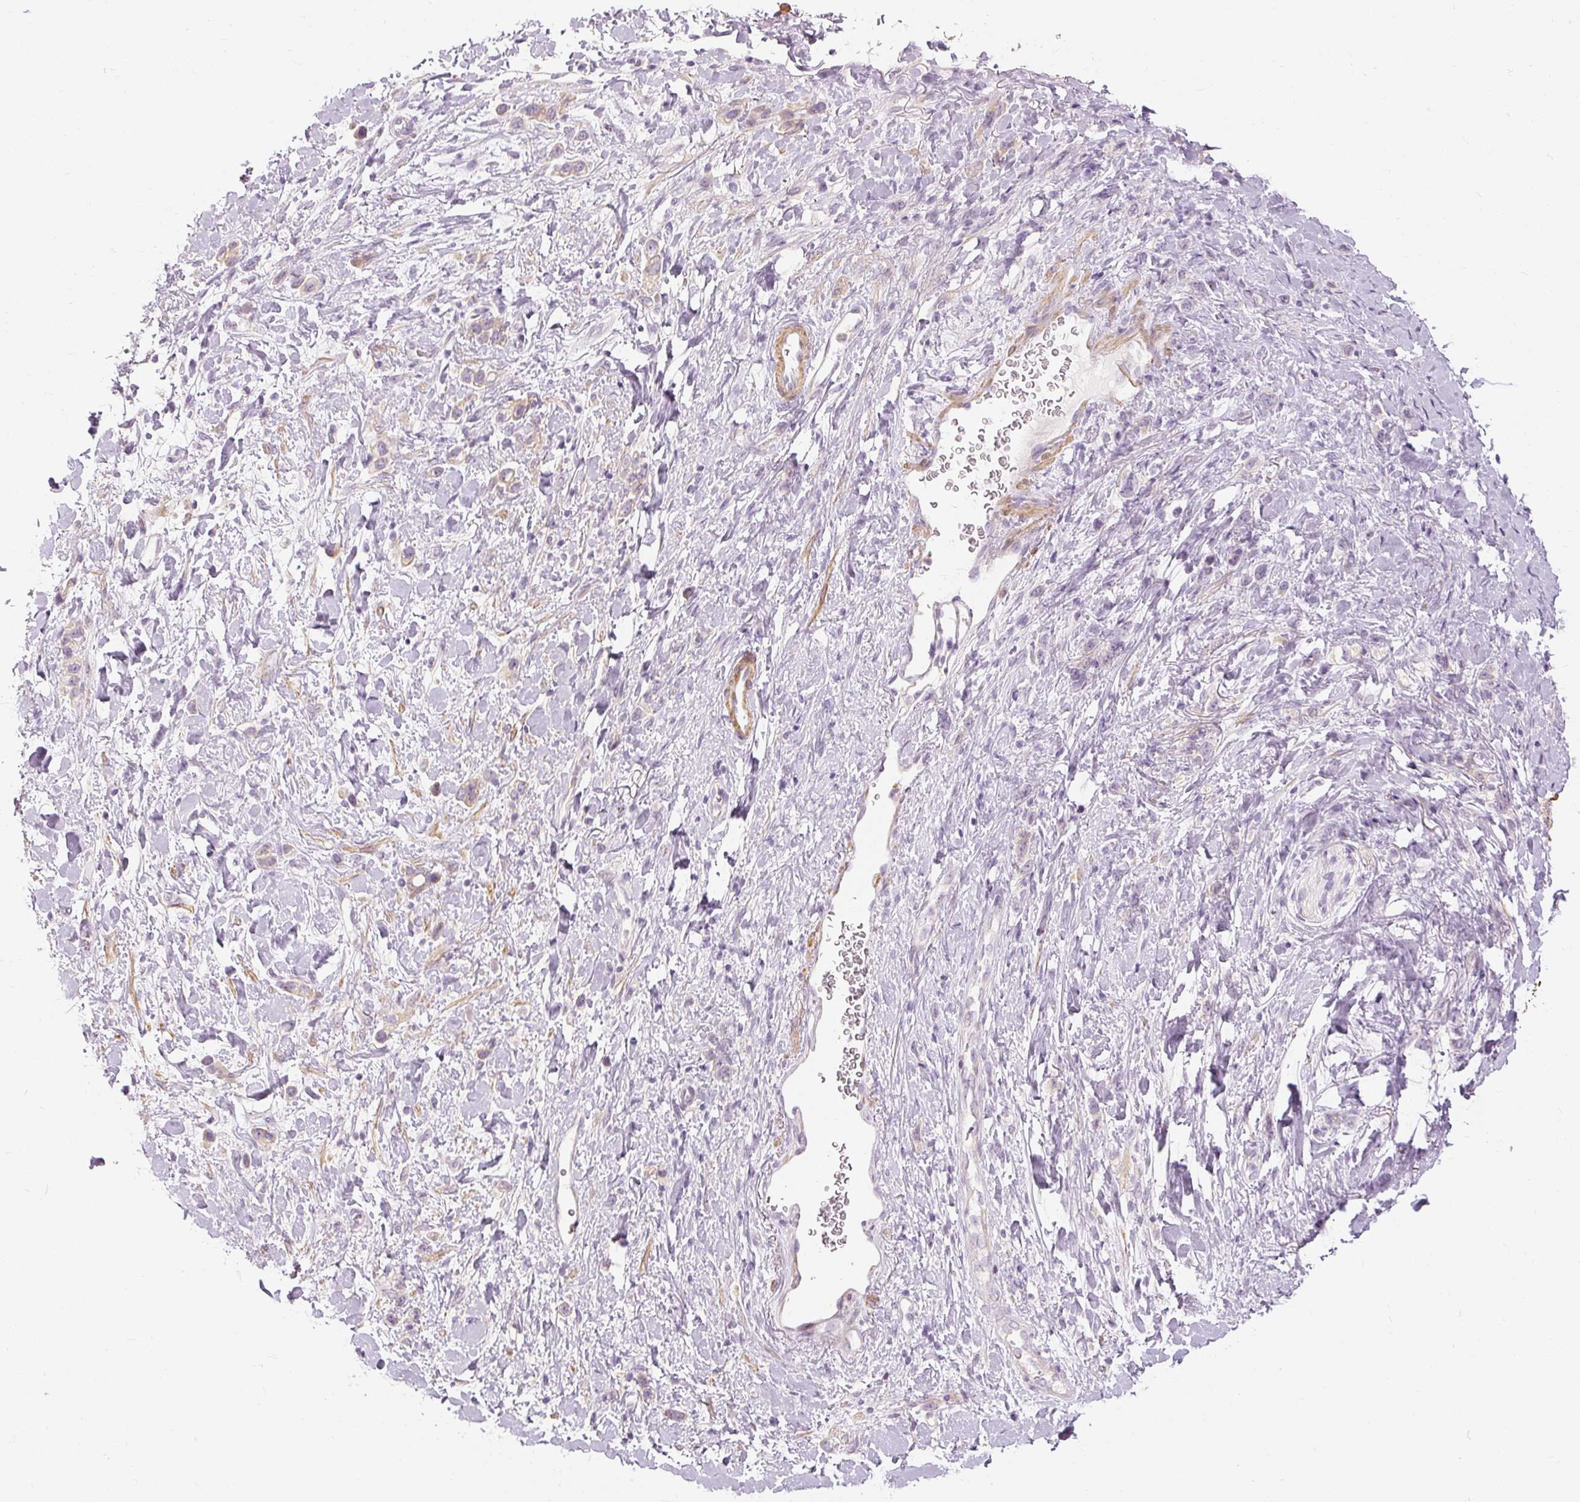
{"staining": {"intensity": "weak", "quantity": ">75%", "location": "cytoplasmic/membranous"}, "tissue": "stomach cancer", "cell_type": "Tumor cells", "image_type": "cancer", "snomed": [{"axis": "morphology", "description": "Adenocarcinoma, NOS"}, {"axis": "topography", "description": "Stomach"}], "caption": "Protein expression analysis of human stomach adenocarcinoma reveals weak cytoplasmic/membranous positivity in about >75% of tumor cells.", "gene": "CAPN3", "patient": {"sex": "female", "age": 65}}